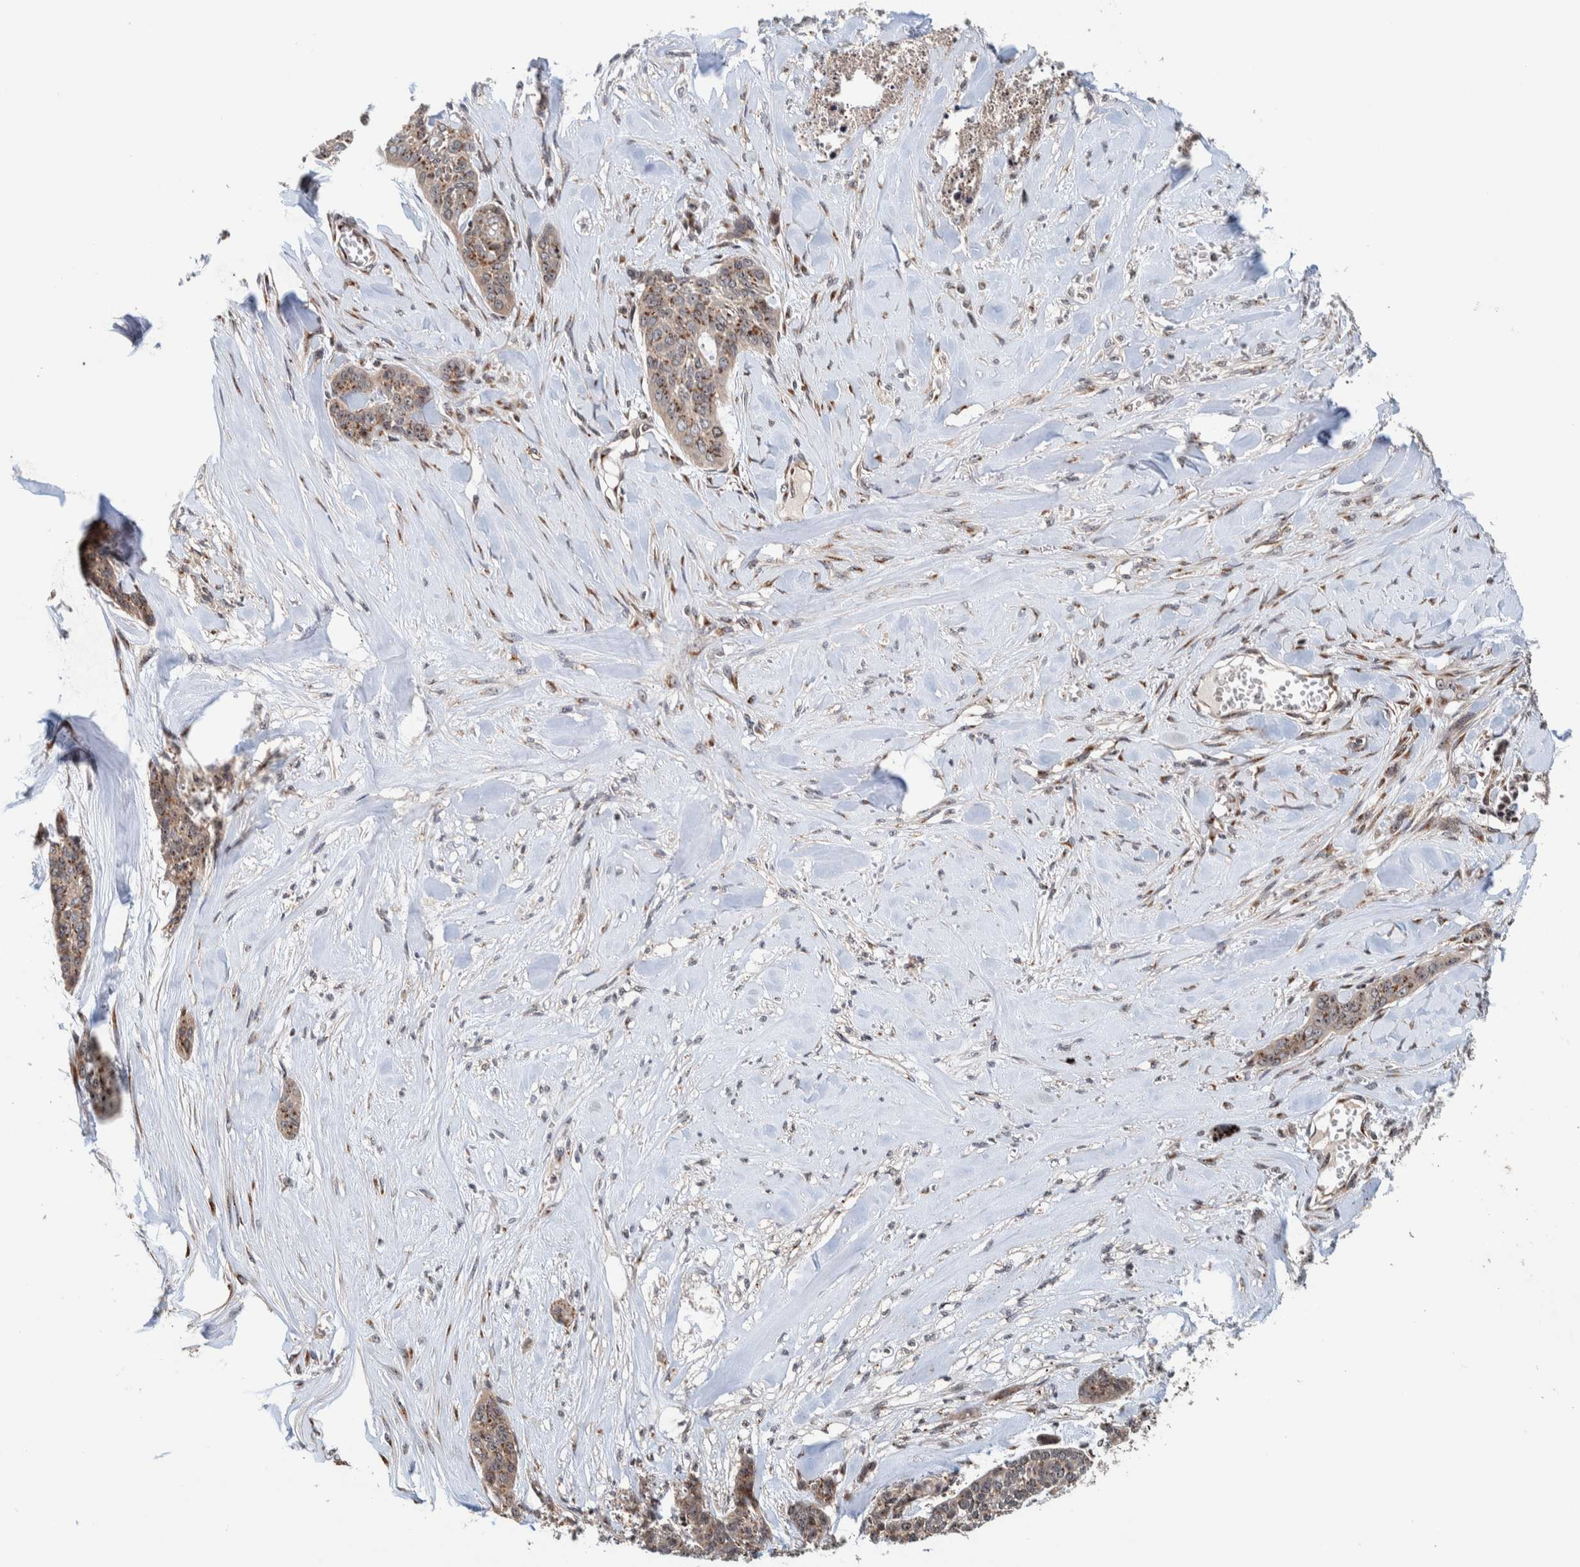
{"staining": {"intensity": "moderate", "quantity": ">75%", "location": "cytoplasmic/membranous"}, "tissue": "skin cancer", "cell_type": "Tumor cells", "image_type": "cancer", "snomed": [{"axis": "morphology", "description": "Basal cell carcinoma"}, {"axis": "topography", "description": "Skin"}], "caption": "High-magnification brightfield microscopy of skin basal cell carcinoma stained with DAB (brown) and counterstained with hematoxylin (blue). tumor cells exhibit moderate cytoplasmic/membranous expression is present in about>75% of cells. Nuclei are stained in blue.", "gene": "CCDC182", "patient": {"sex": "female", "age": 64}}